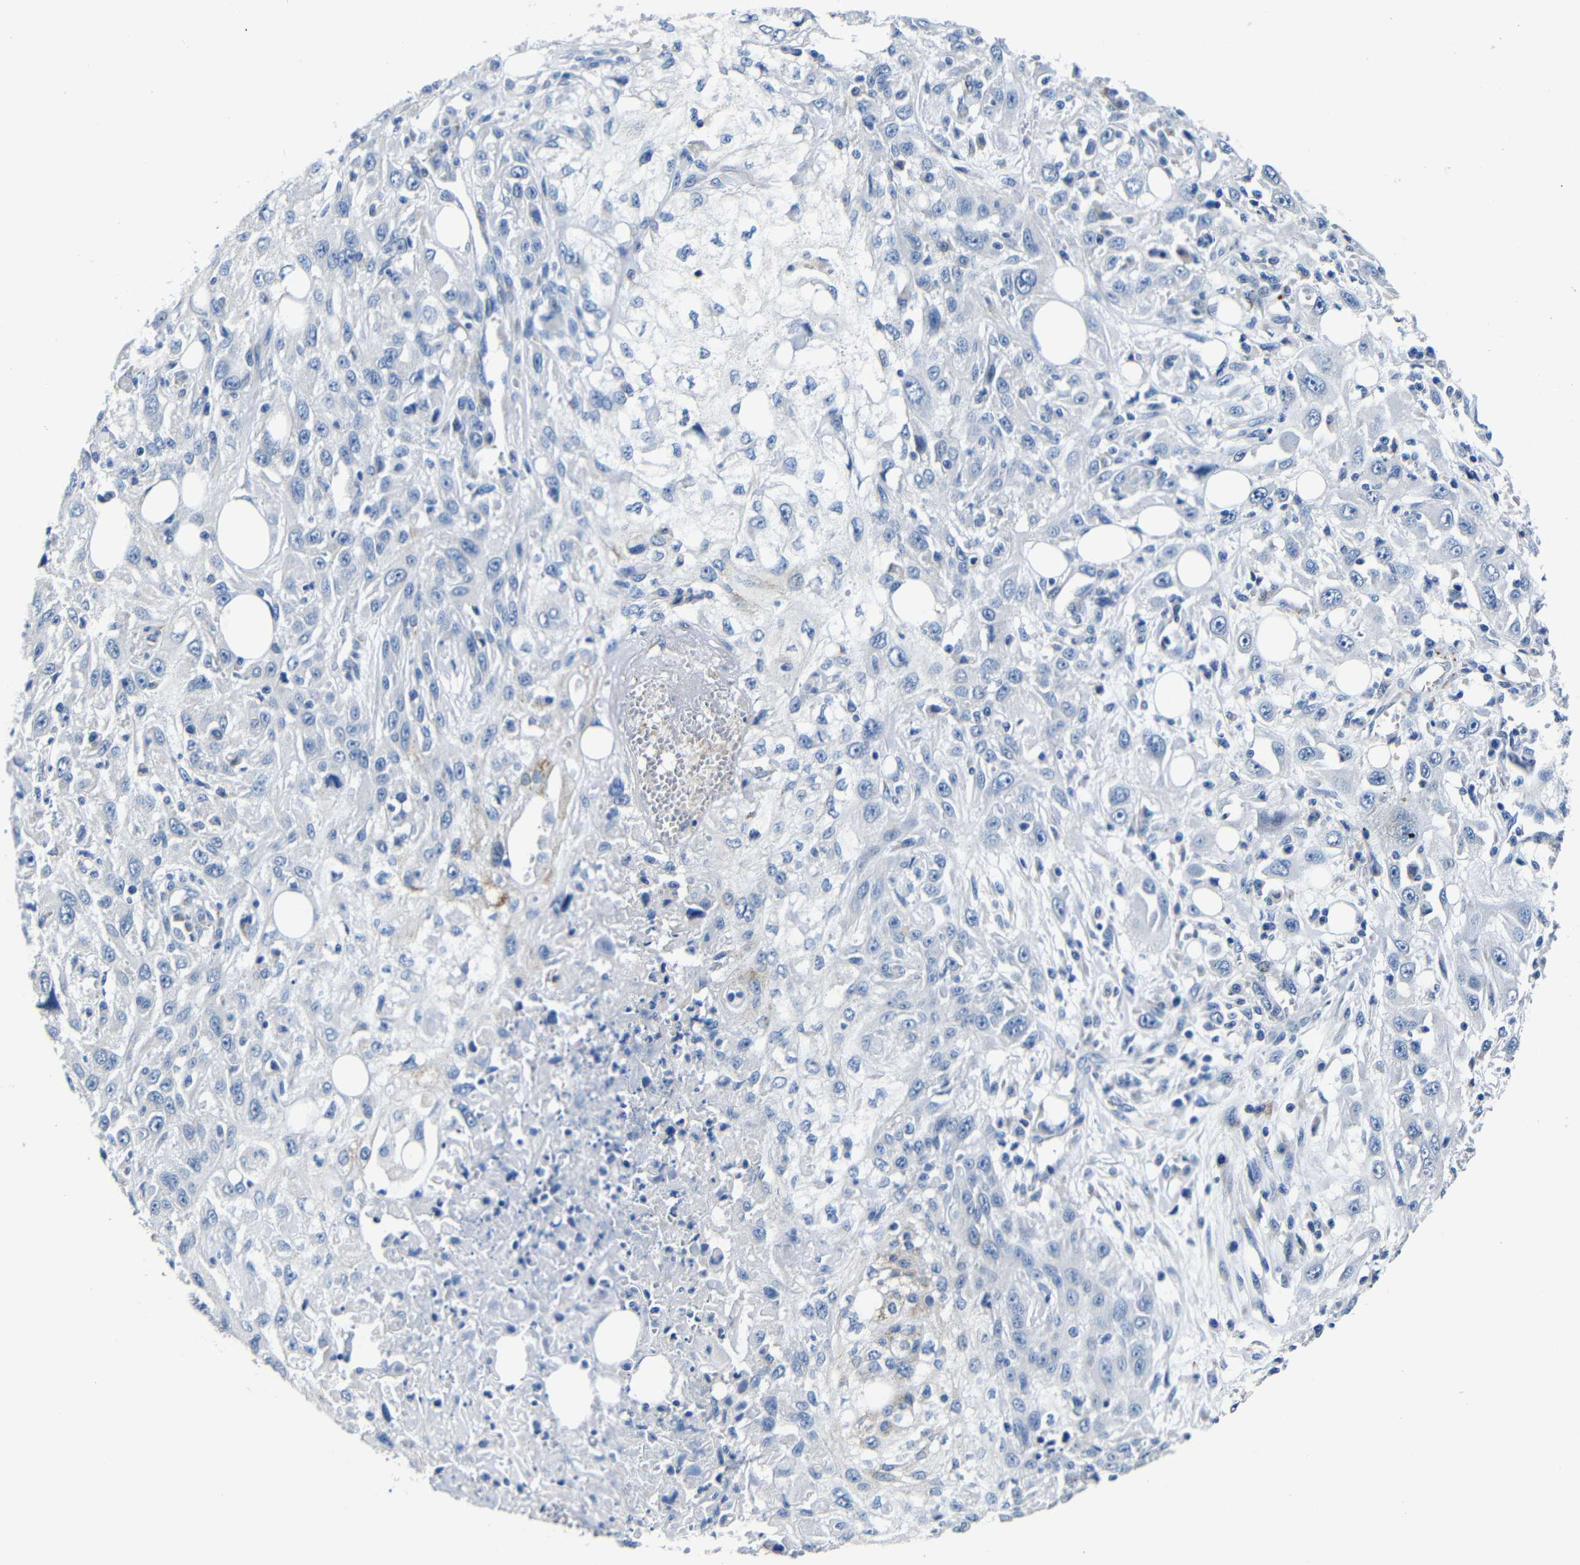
{"staining": {"intensity": "negative", "quantity": "none", "location": "none"}, "tissue": "skin cancer", "cell_type": "Tumor cells", "image_type": "cancer", "snomed": [{"axis": "morphology", "description": "Squamous cell carcinoma, NOS"}, {"axis": "topography", "description": "Skin"}], "caption": "Tumor cells are negative for brown protein staining in skin cancer.", "gene": "TNFAIP1", "patient": {"sex": "male", "age": 75}}